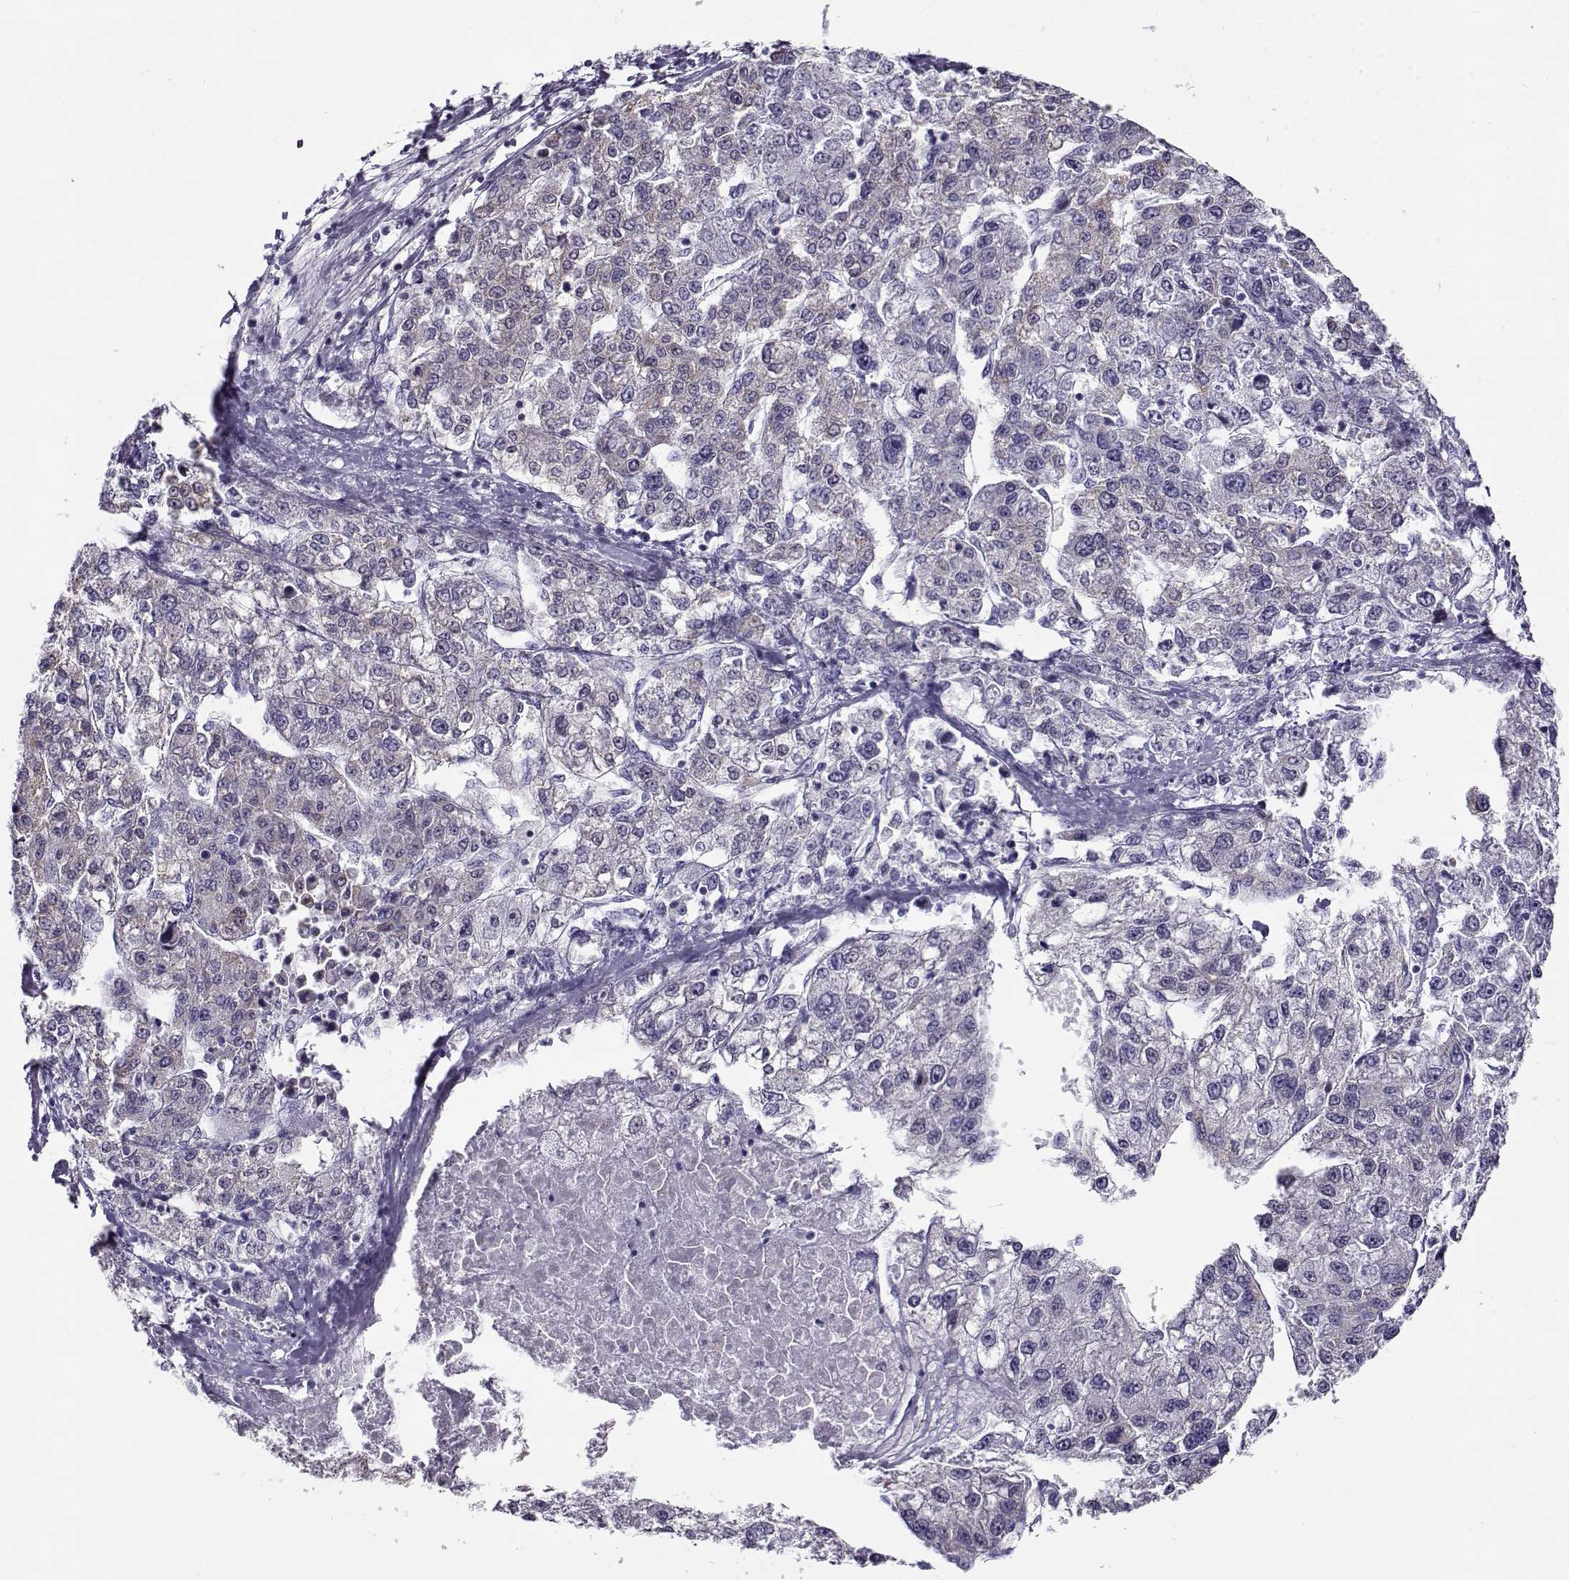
{"staining": {"intensity": "negative", "quantity": "none", "location": "none"}, "tissue": "liver cancer", "cell_type": "Tumor cells", "image_type": "cancer", "snomed": [{"axis": "morphology", "description": "Carcinoma, Hepatocellular, NOS"}, {"axis": "topography", "description": "Liver"}], "caption": "Tumor cells show no significant protein expression in liver hepatocellular carcinoma.", "gene": "FEZF1", "patient": {"sex": "male", "age": 56}}